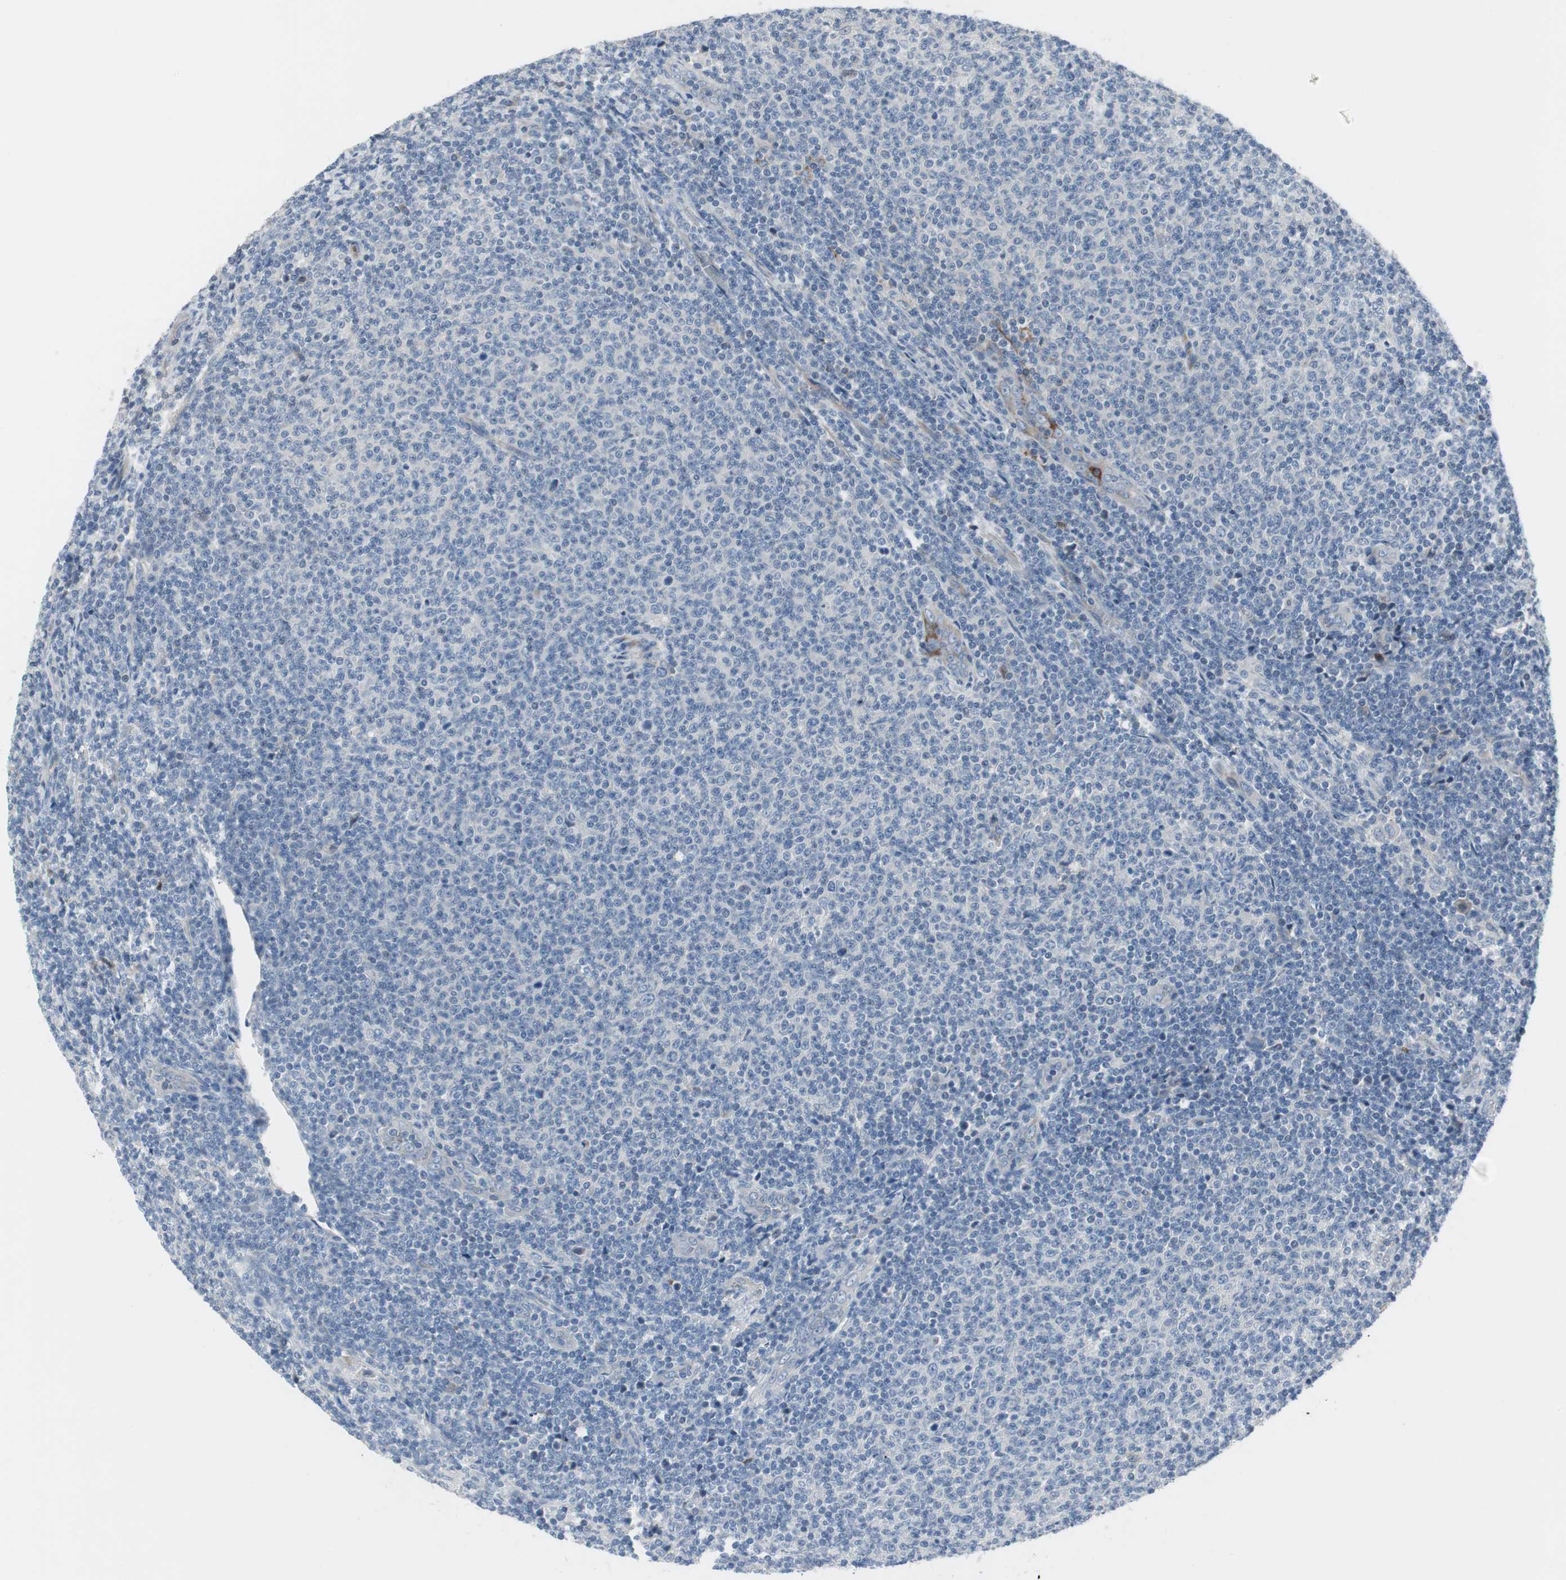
{"staining": {"intensity": "negative", "quantity": "none", "location": "none"}, "tissue": "lymphoma", "cell_type": "Tumor cells", "image_type": "cancer", "snomed": [{"axis": "morphology", "description": "Malignant lymphoma, non-Hodgkin's type, Low grade"}, {"axis": "topography", "description": "Lymph node"}], "caption": "IHC histopathology image of neoplastic tissue: low-grade malignant lymphoma, non-Hodgkin's type stained with DAB (3,3'-diaminobenzidine) exhibits no significant protein expression in tumor cells.", "gene": "PIGR", "patient": {"sex": "male", "age": 66}}